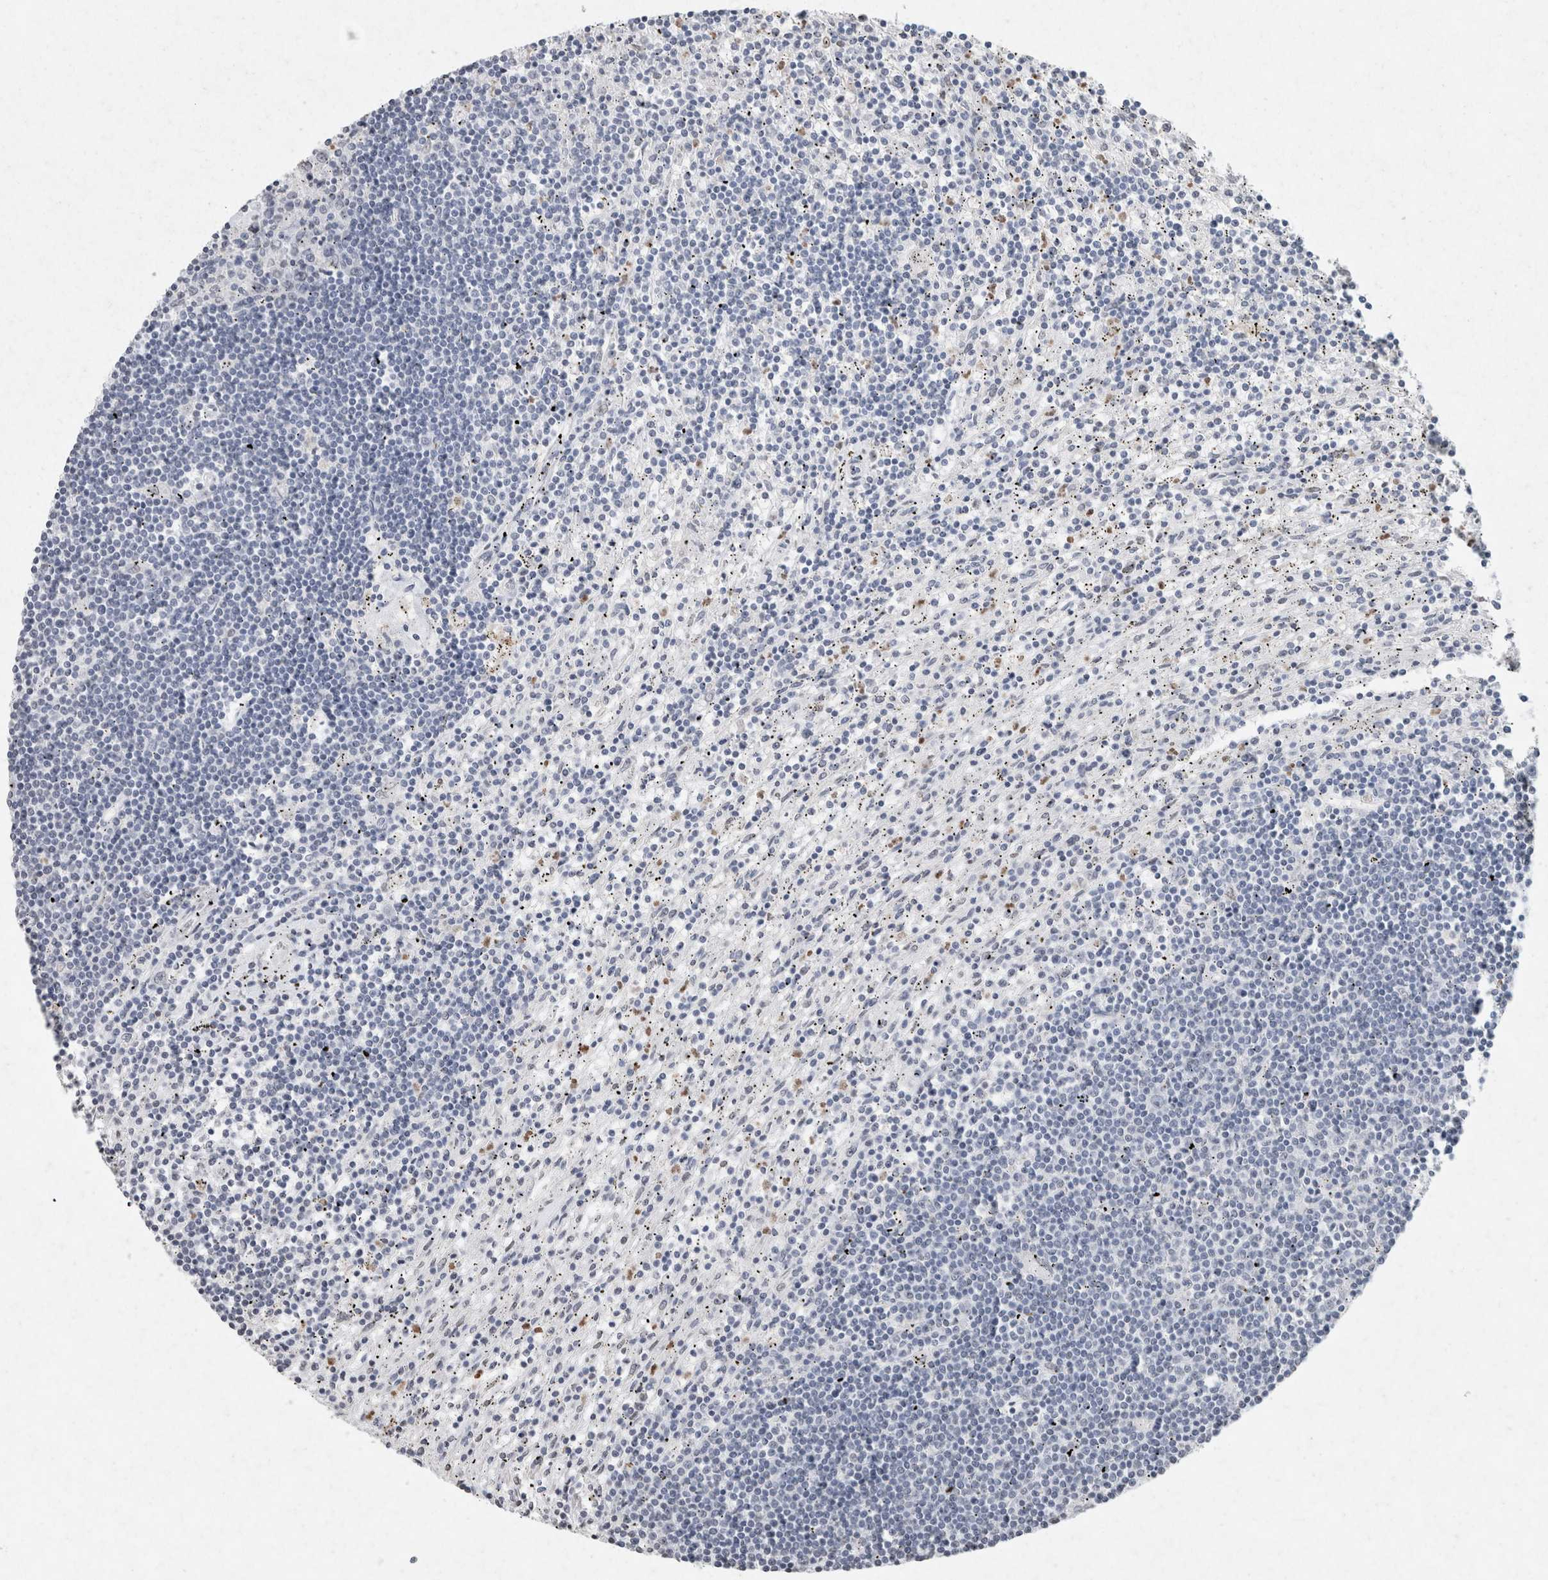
{"staining": {"intensity": "negative", "quantity": "none", "location": "none"}, "tissue": "lymphoma", "cell_type": "Tumor cells", "image_type": "cancer", "snomed": [{"axis": "morphology", "description": "Malignant lymphoma, non-Hodgkin's type, Low grade"}, {"axis": "topography", "description": "Spleen"}], "caption": "Tumor cells show no significant protein expression in lymphoma.", "gene": "CNTN1", "patient": {"sex": "male", "age": 76}}